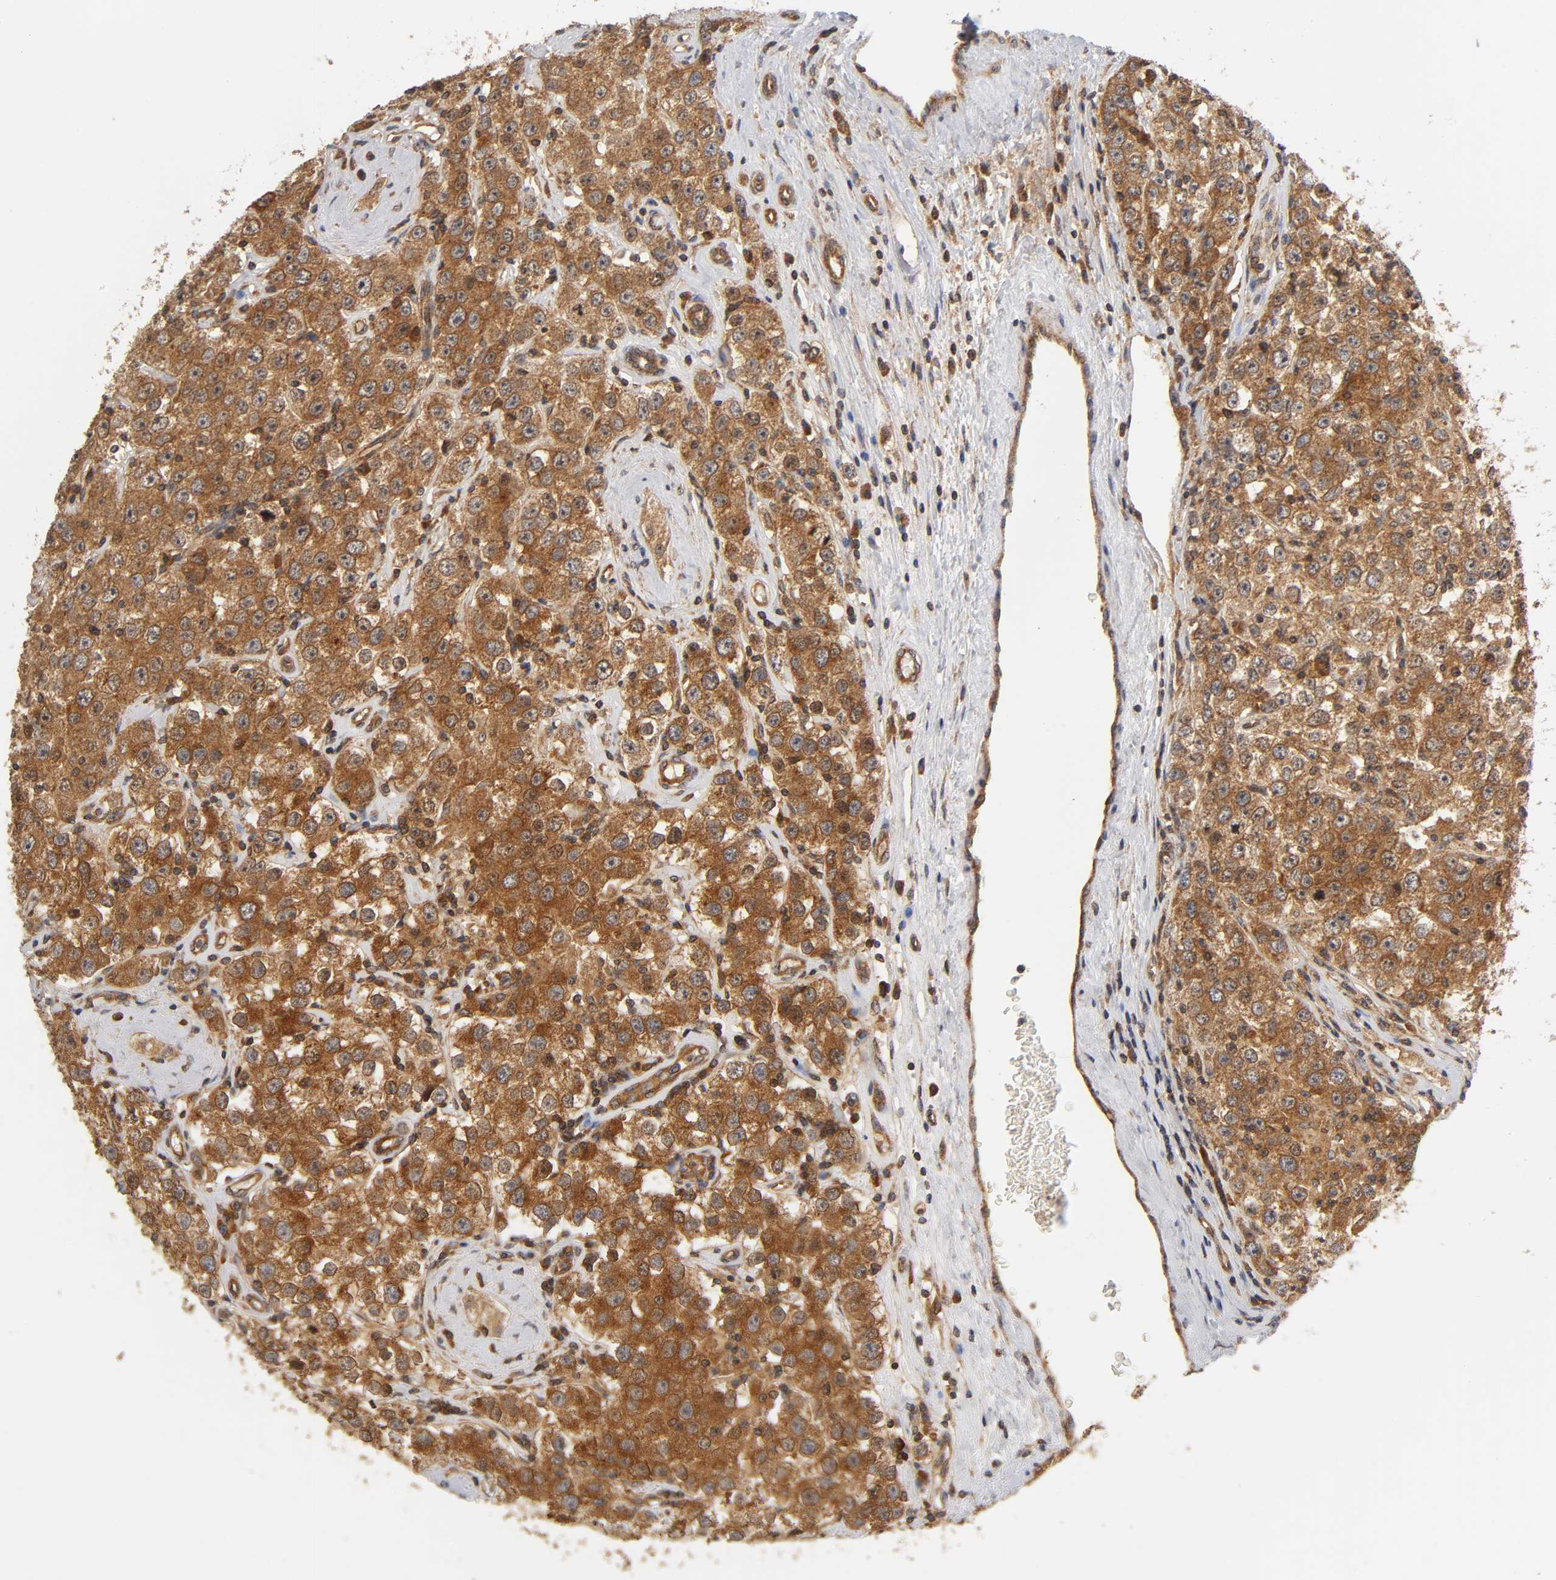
{"staining": {"intensity": "strong", "quantity": ">75%", "location": "cytoplasmic/membranous"}, "tissue": "testis cancer", "cell_type": "Tumor cells", "image_type": "cancer", "snomed": [{"axis": "morphology", "description": "Seminoma, NOS"}, {"axis": "topography", "description": "Testis"}], "caption": "An immunohistochemistry (IHC) photomicrograph of tumor tissue is shown. Protein staining in brown highlights strong cytoplasmic/membranous positivity in seminoma (testis) within tumor cells.", "gene": "PAFAH1B1", "patient": {"sex": "male", "age": 52}}